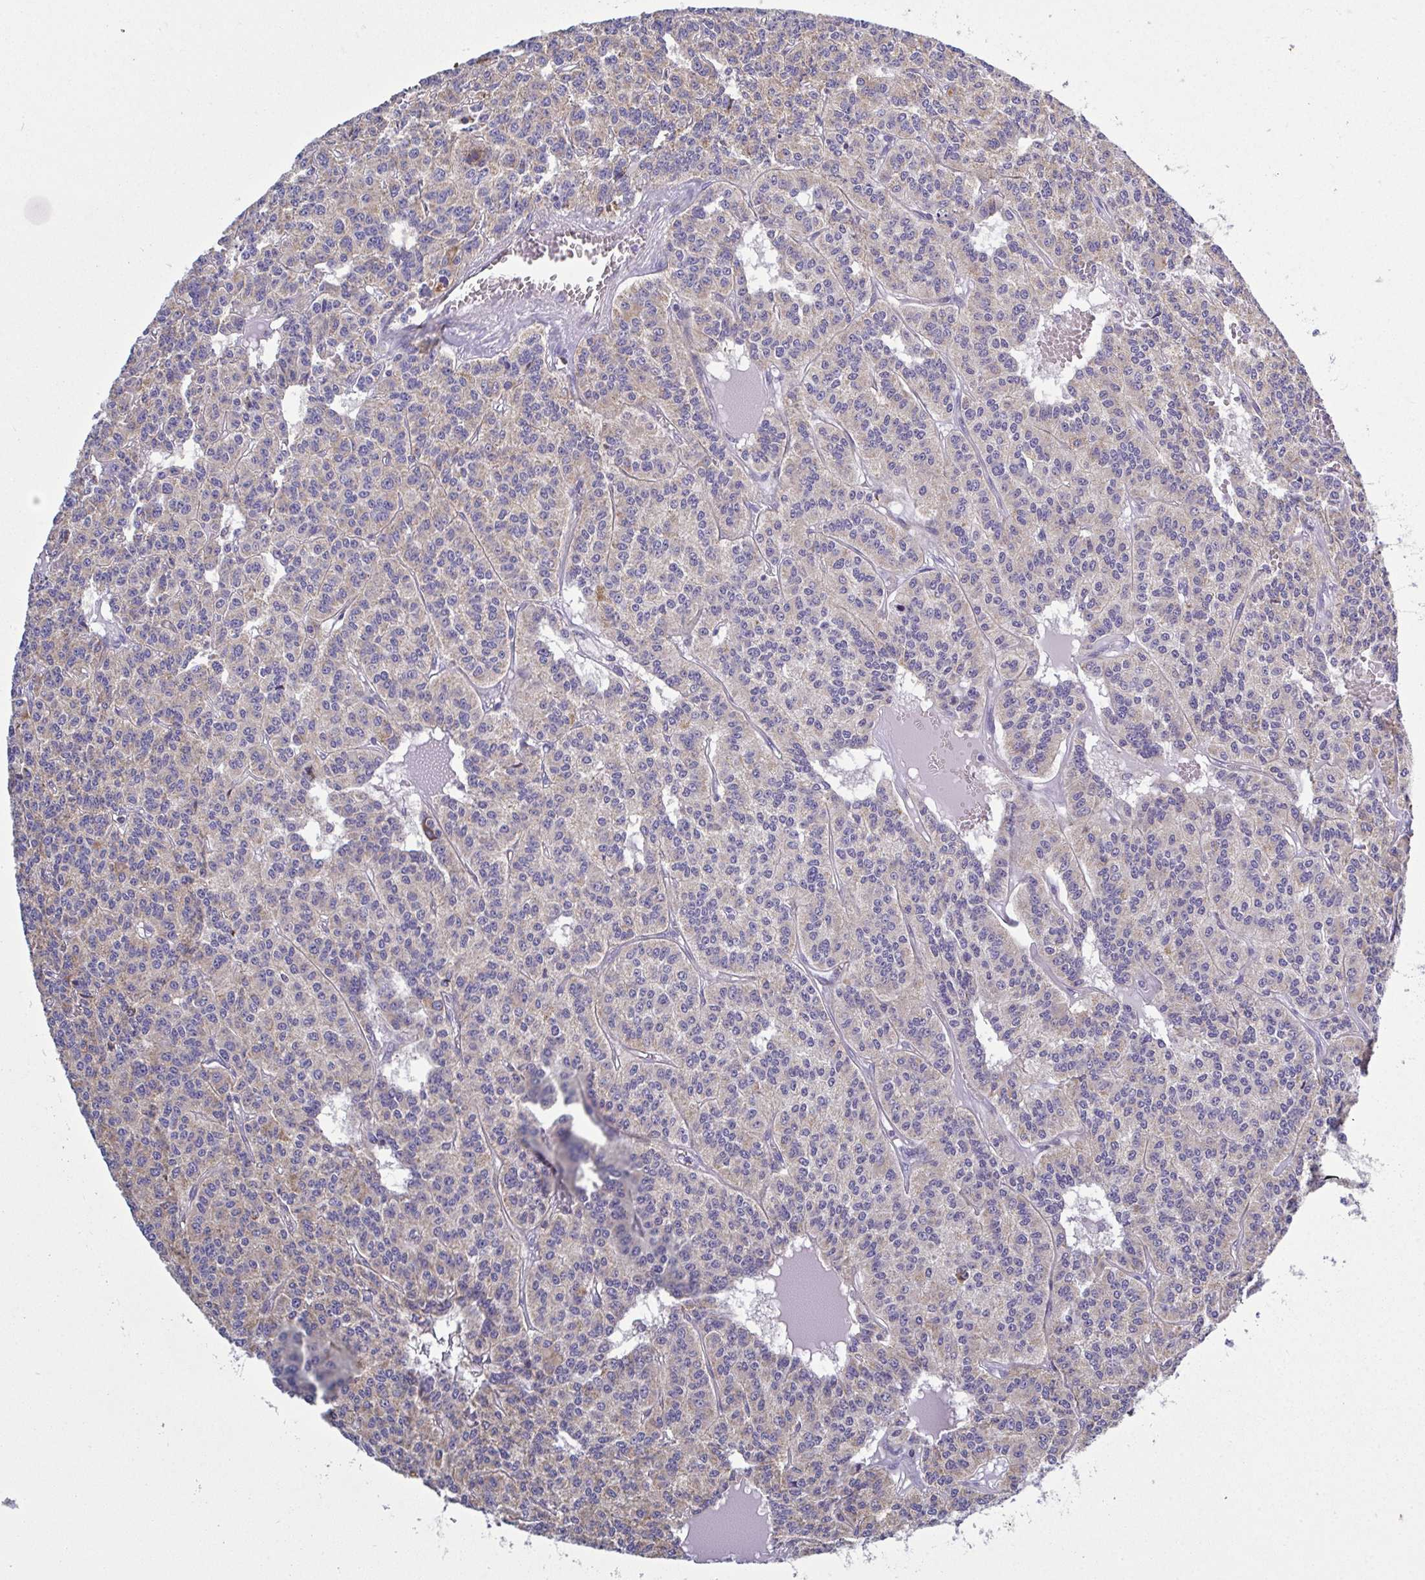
{"staining": {"intensity": "weak", "quantity": "<25%", "location": "cytoplasmic/membranous"}, "tissue": "carcinoid", "cell_type": "Tumor cells", "image_type": "cancer", "snomed": [{"axis": "morphology", "description": "Carcinoid, malignant, NOS"}, {"axis": "topography", "description": "Lung"}], "caption": "This histopathology image is of carcinoid stained with immunohistochemistry (IHC) to label a protein in brown with the nuclei are counter-stained blue. There is no staining in tumor cells. Nuclei are stained in blue.", "gene": "CSDE1", "patient": {"sex": "female", "age": 71}}